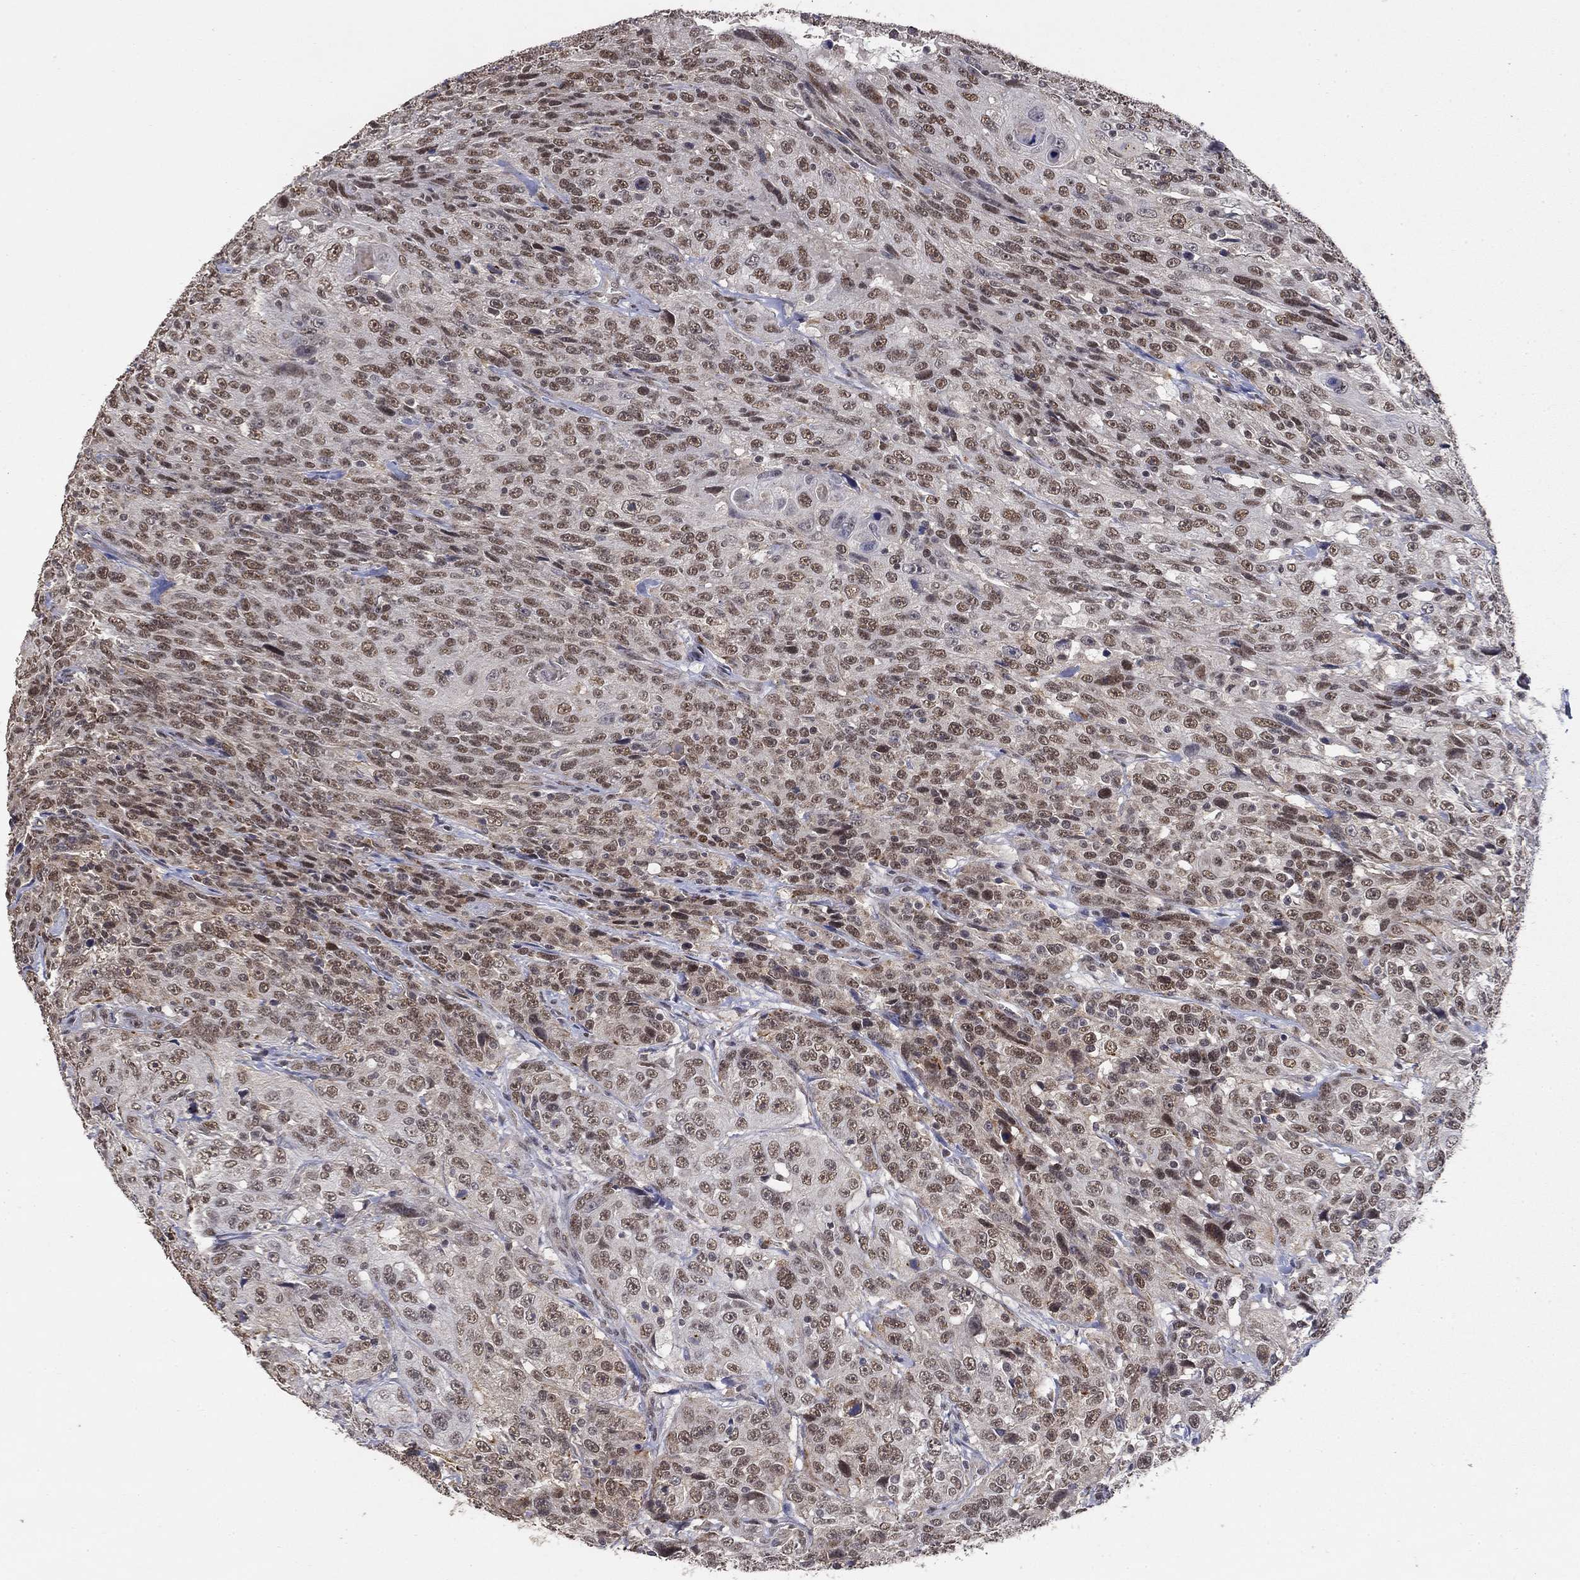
{"staining": {"intensity": "moderate", "quantity": "25%-75%", "location": "nuclear"}, "tissue": "urothelial cancer", "cell_type": "Tumor cells", "image_type": "cancer", "snomed": [{"axis": "morphology", "description": "Urothelial carcinoma, NOS"}, {"axis": "morphology", "description": "Urothelial carcinoma, High grade"}, {"axis": "topography", "description": "Urinary bladder"}], "caption": "Brown immunohistochemical staining in human high-grade urothelial carcinoma exhibits moderate nuclear positivity in approximately 25%-75% of tumor cells.", "gene": "GRIA3", "patient": {"sex": "female", "age": 73}}